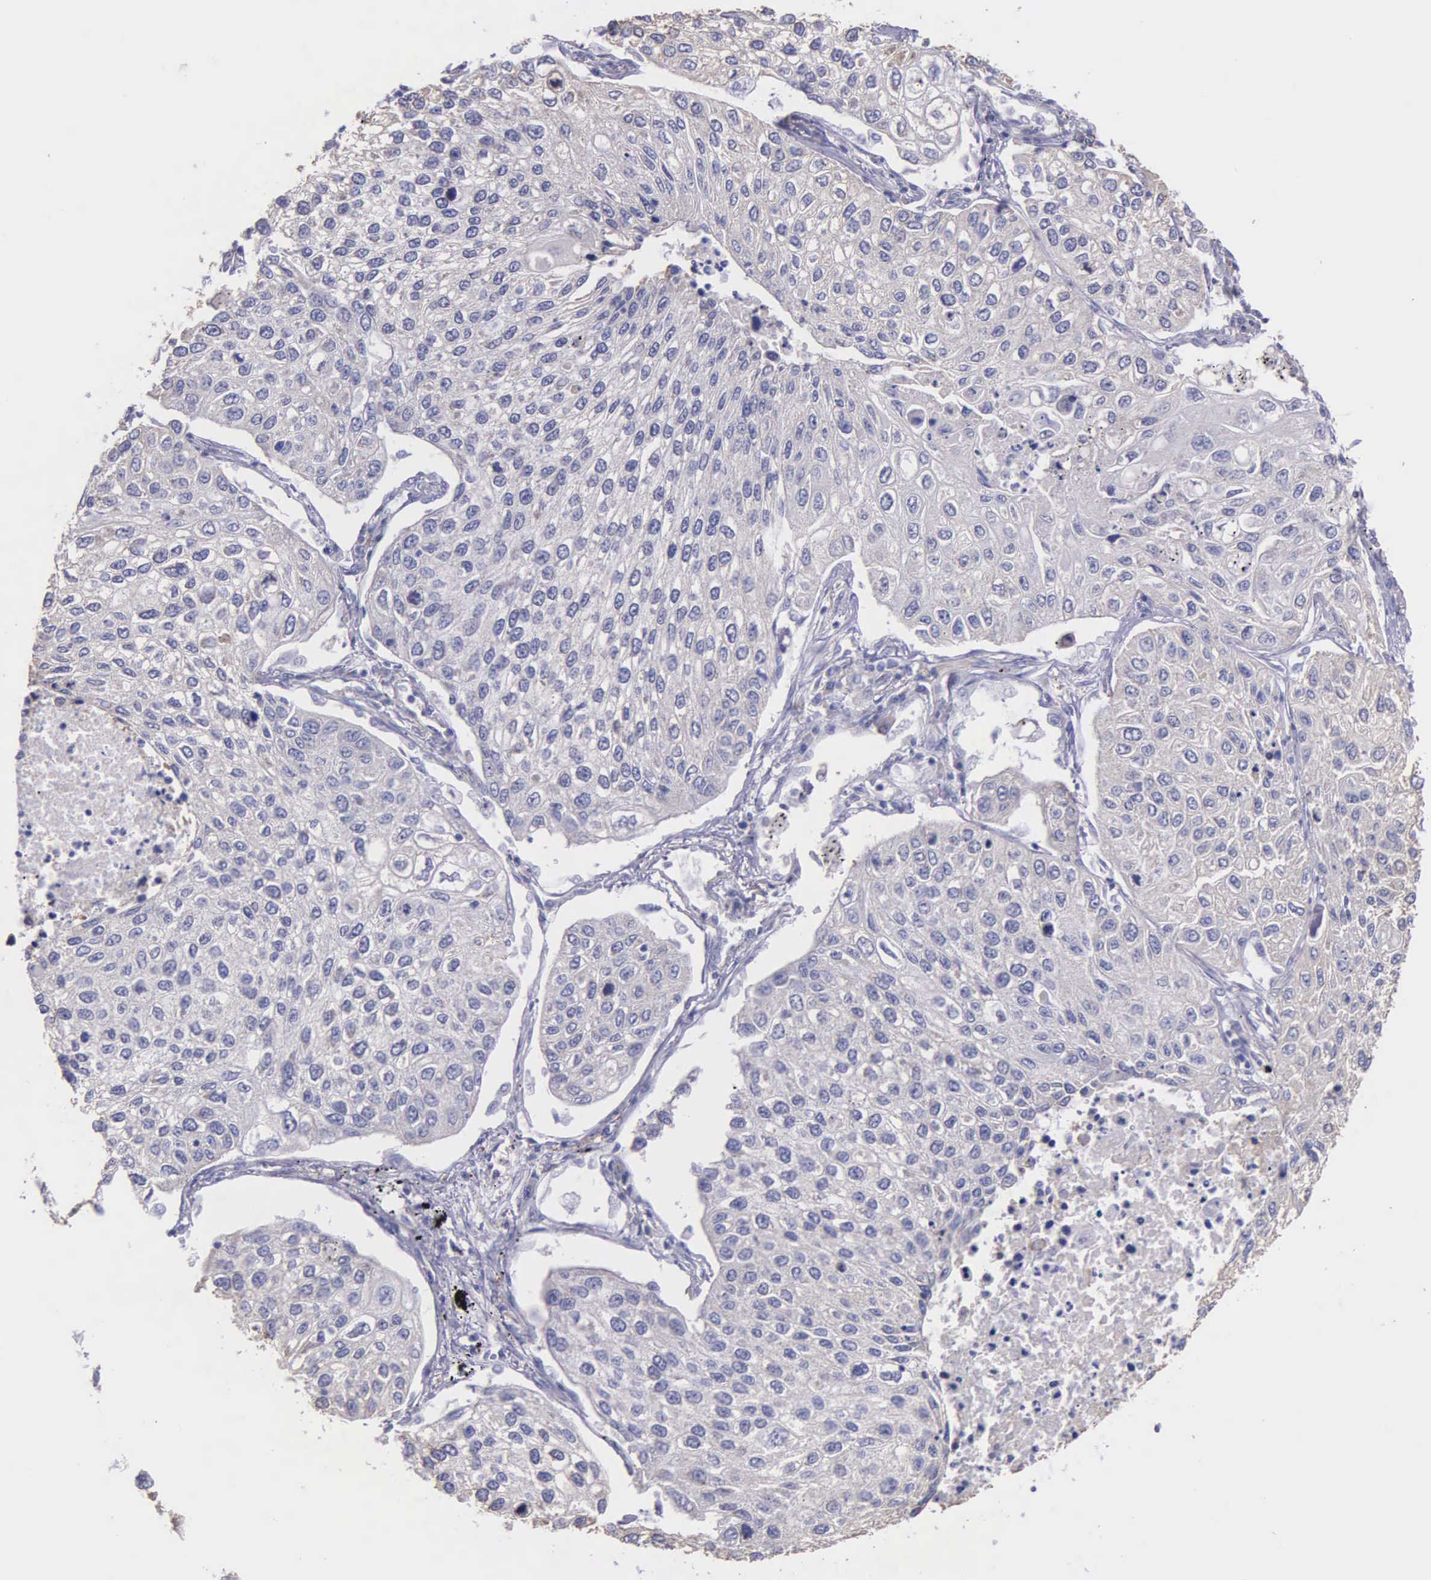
{"staining": {"intensity": "negative", "quantity": "none", "location": "none"}, "tissue": "lung cancer", "cell_type": "Tumor cells", "image_type": "cancer", "snomed": [{"axis": "morphology", "description": "Squamous cell carcinoma, NOS"}, {"axis": "topography", "description": "Lung"}], "caption": "Photomicrograph shows no protein expression in tumor cells of lung cancer tissue.", "gene": "ZC3H12B", "patient": {"sex": "male", "age": 75}}